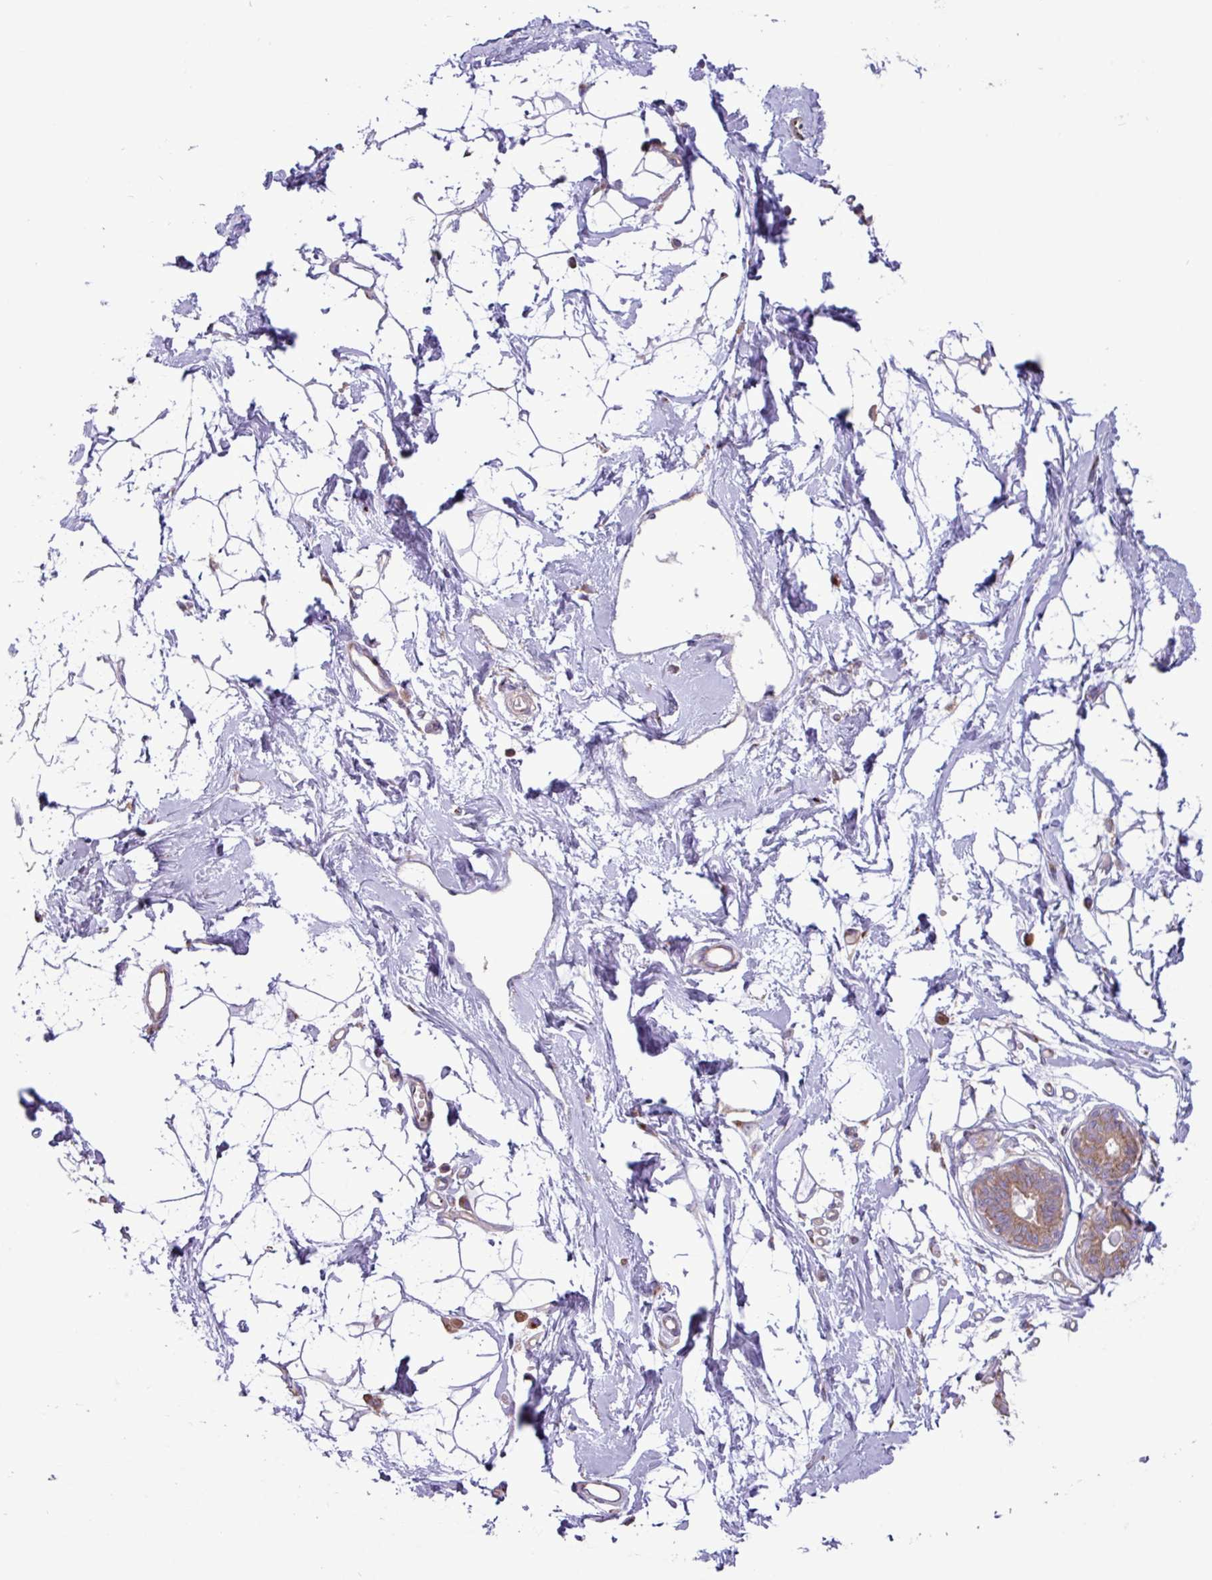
{"staining": {"intensity": "negative", "quantity": "none", "location": "none"}, "tissue": "breast", "cell_type": "Adipocytes", "image_type": "normal", "snomed": [{"axis": "morphology", "description": "Normal tissue, NOS"}, {"axis": "topography", "description": "Breast"}], "caption": "Benign breast was stained to show a protein in brown. There is no significant staining in adipocytes.", "gene": "RAB19", "patient": {"sex": "female", "age": 45}}